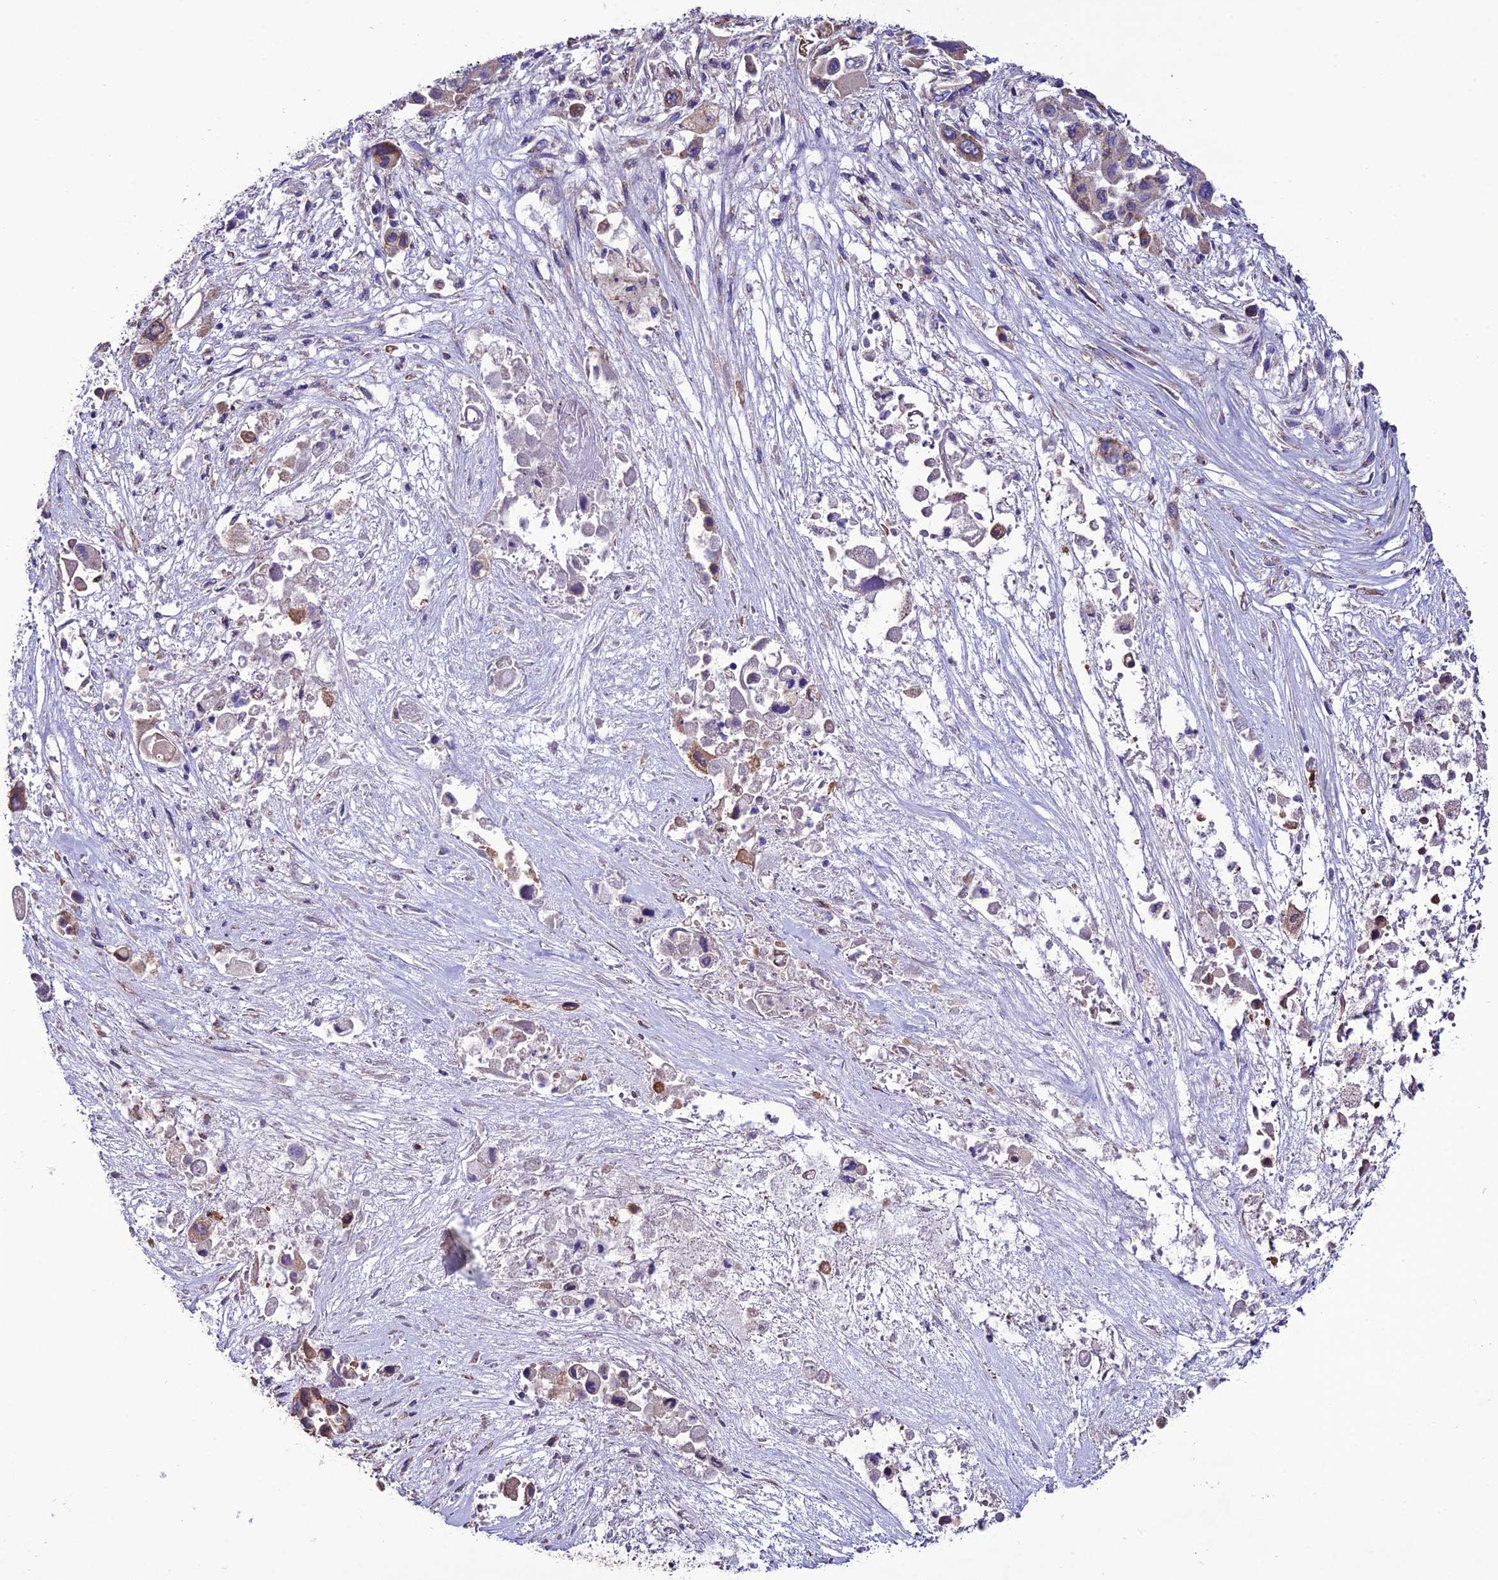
{"staining": {"intensity": "weak", "quantity": "<25%", "location": "cytoplasmic/membranous"}, "tissue": "pancreatic cancer", "cell_type": "Tumor cells", "image_type": "cancer", "snomed": [{"axis": "morphology", "description": "Adenocarcinoma, NOS"}, {"axis": "topography", "description": "Pancreas"}], "caption": "The micrograph demonstrates no significant positivity in tumor cells of adenocarcinoma (pancreatic).", "gene": "HOGA1", "patient": {"sex": "male", "age": 92}}